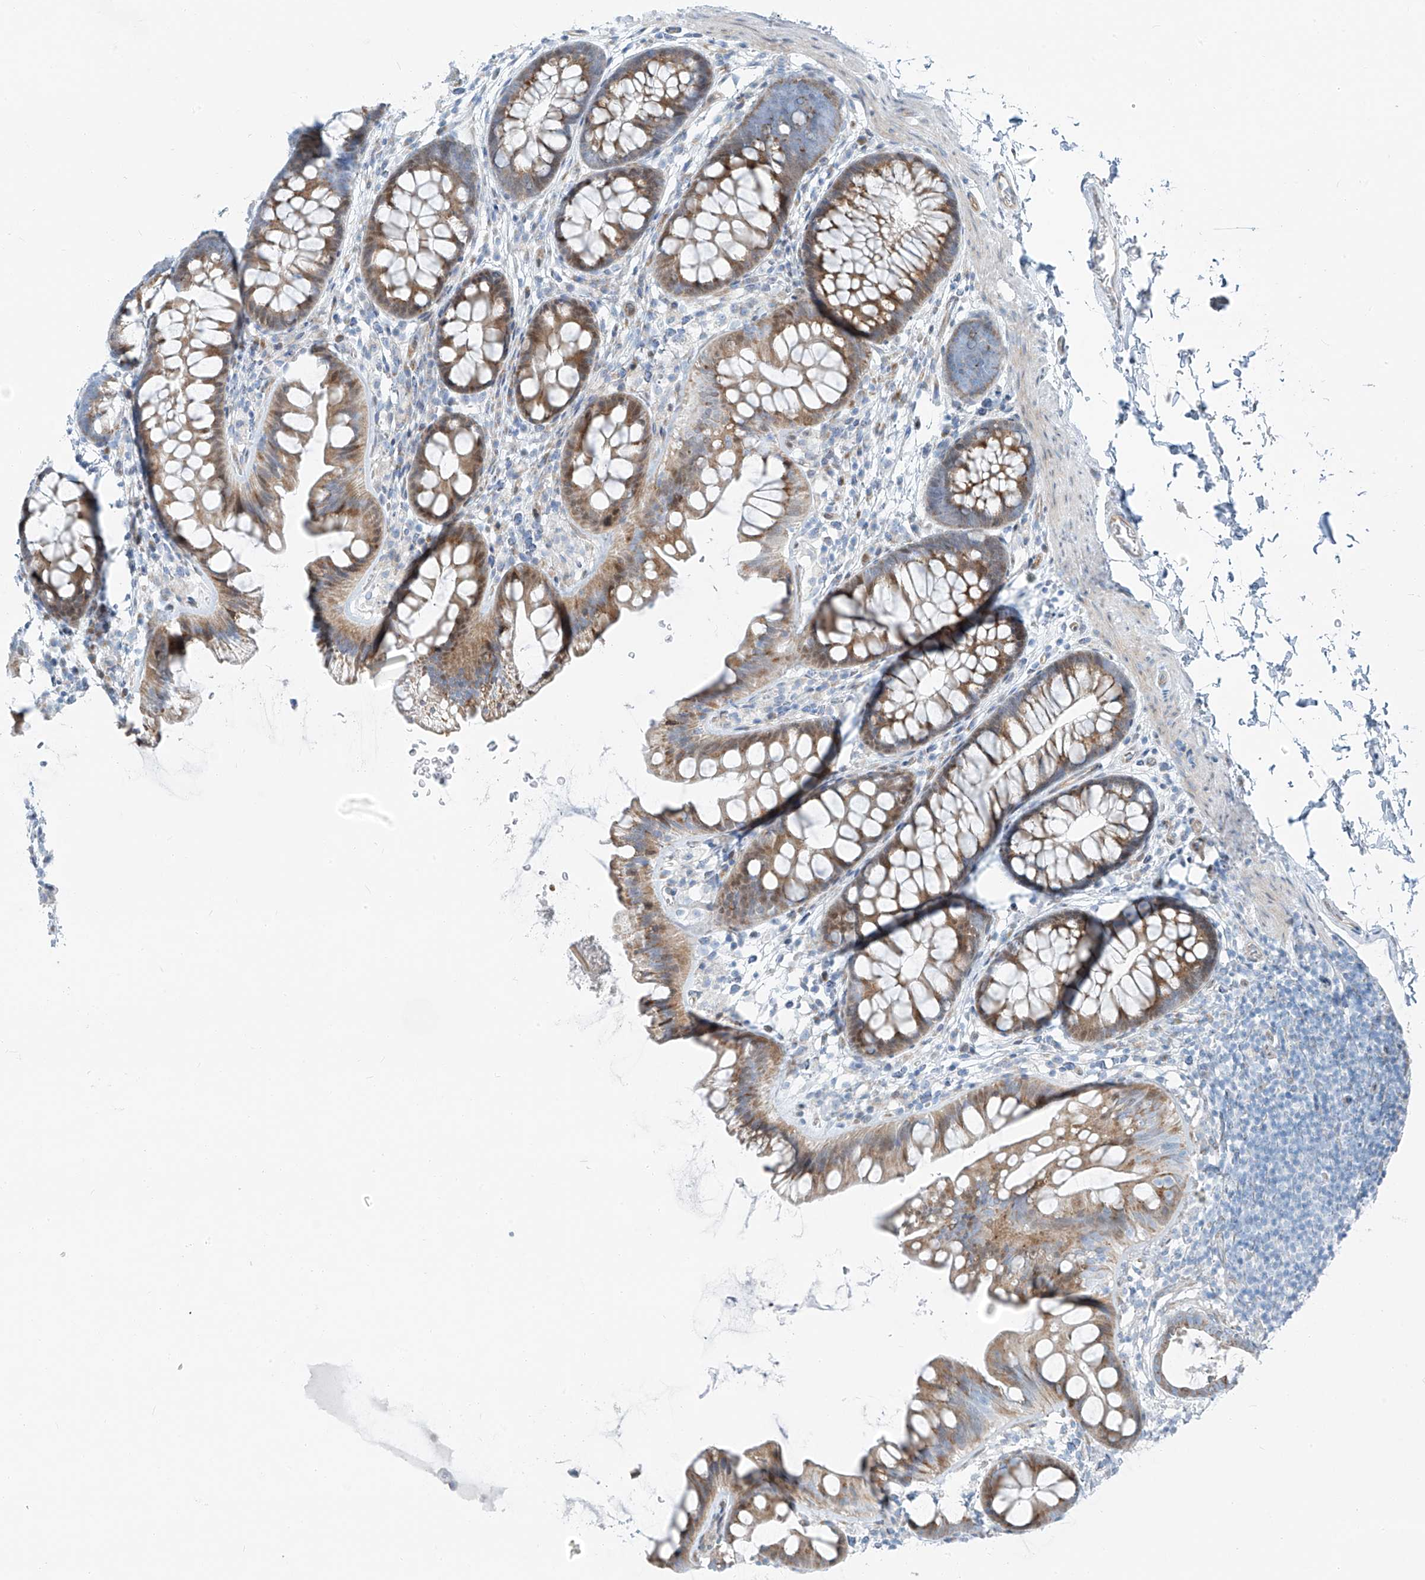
{"staining": {"intensity": "weak", "quantity": ">75%", "location": "cytoplasmic/membranous"}, "tissue": "colon", "cell_type": "Endothelial cells", "image_type": "normal", "snomed": [{"axis": "morphology", "description": "Normal tissue, NOS"}, {"axis": "topography", "description": "Colon"}], "caption": "Brown immunohistochemical staining in benign human colon reveals weak cytoplasmic/membranous positivity in approximately >75% of endothelial cells.", "gene": "HIC2", "patient": {"sex": "female", "age": 62}}